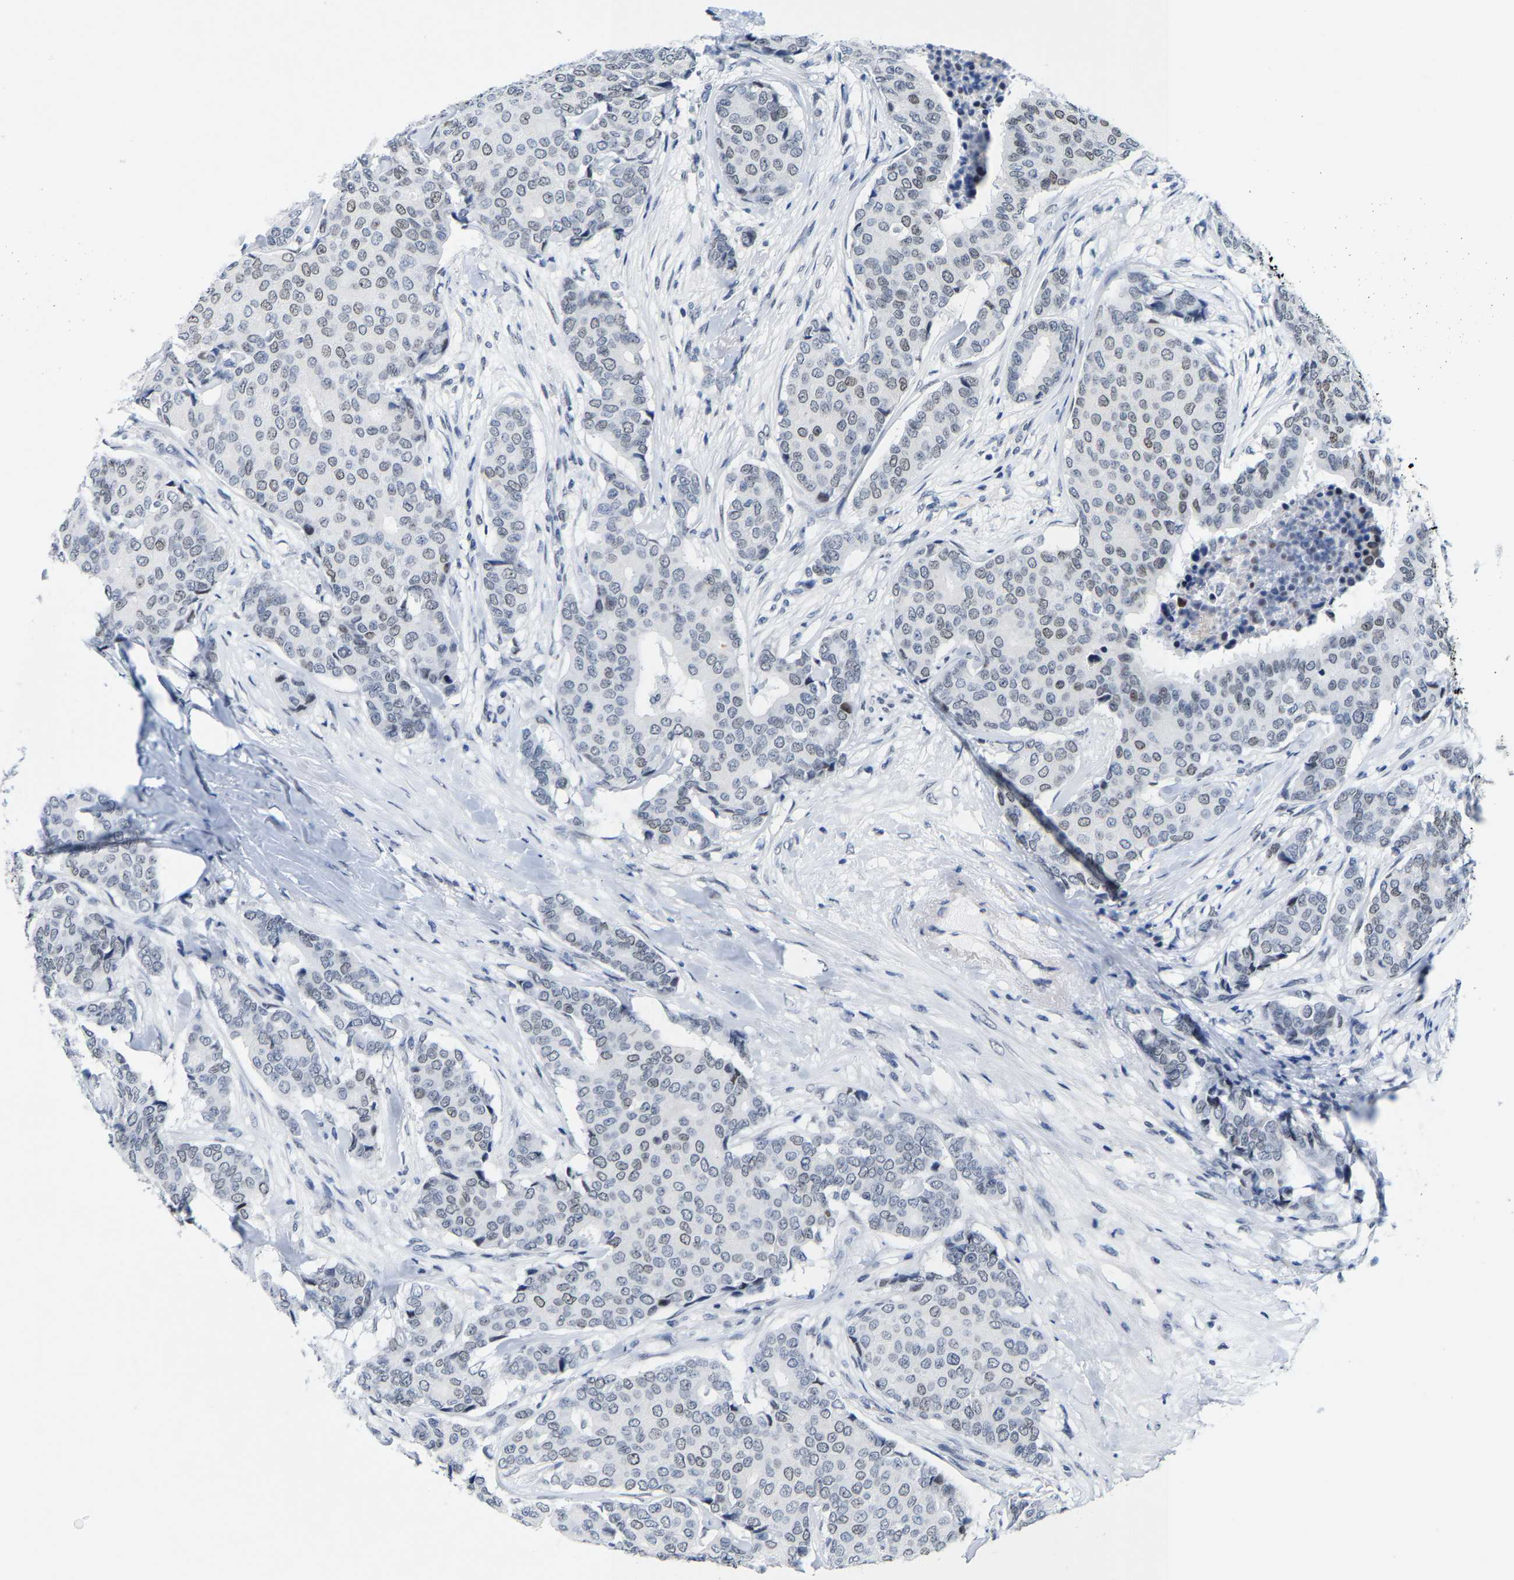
{"staining": {"intensity": "weak", "quantity": "<25%", "location": "nuclear"}, "tissue": "breast cancer", "cell_type": "Tumor cells", "image_type": "cancer", "snomed": [{"axis": "morphology", "description": "Duct carcinoma"}, {"axis": "topography", "description": "Breast"}], "caption": "Tumor cells show no significant expression in intraductal carcinoma (breast). (DAB (3,3'-diaminobenzidine) IHC with hematoxylin counter stain).", "gene": "SETD1B", "patient": {"sex": "female", "age": 75}}